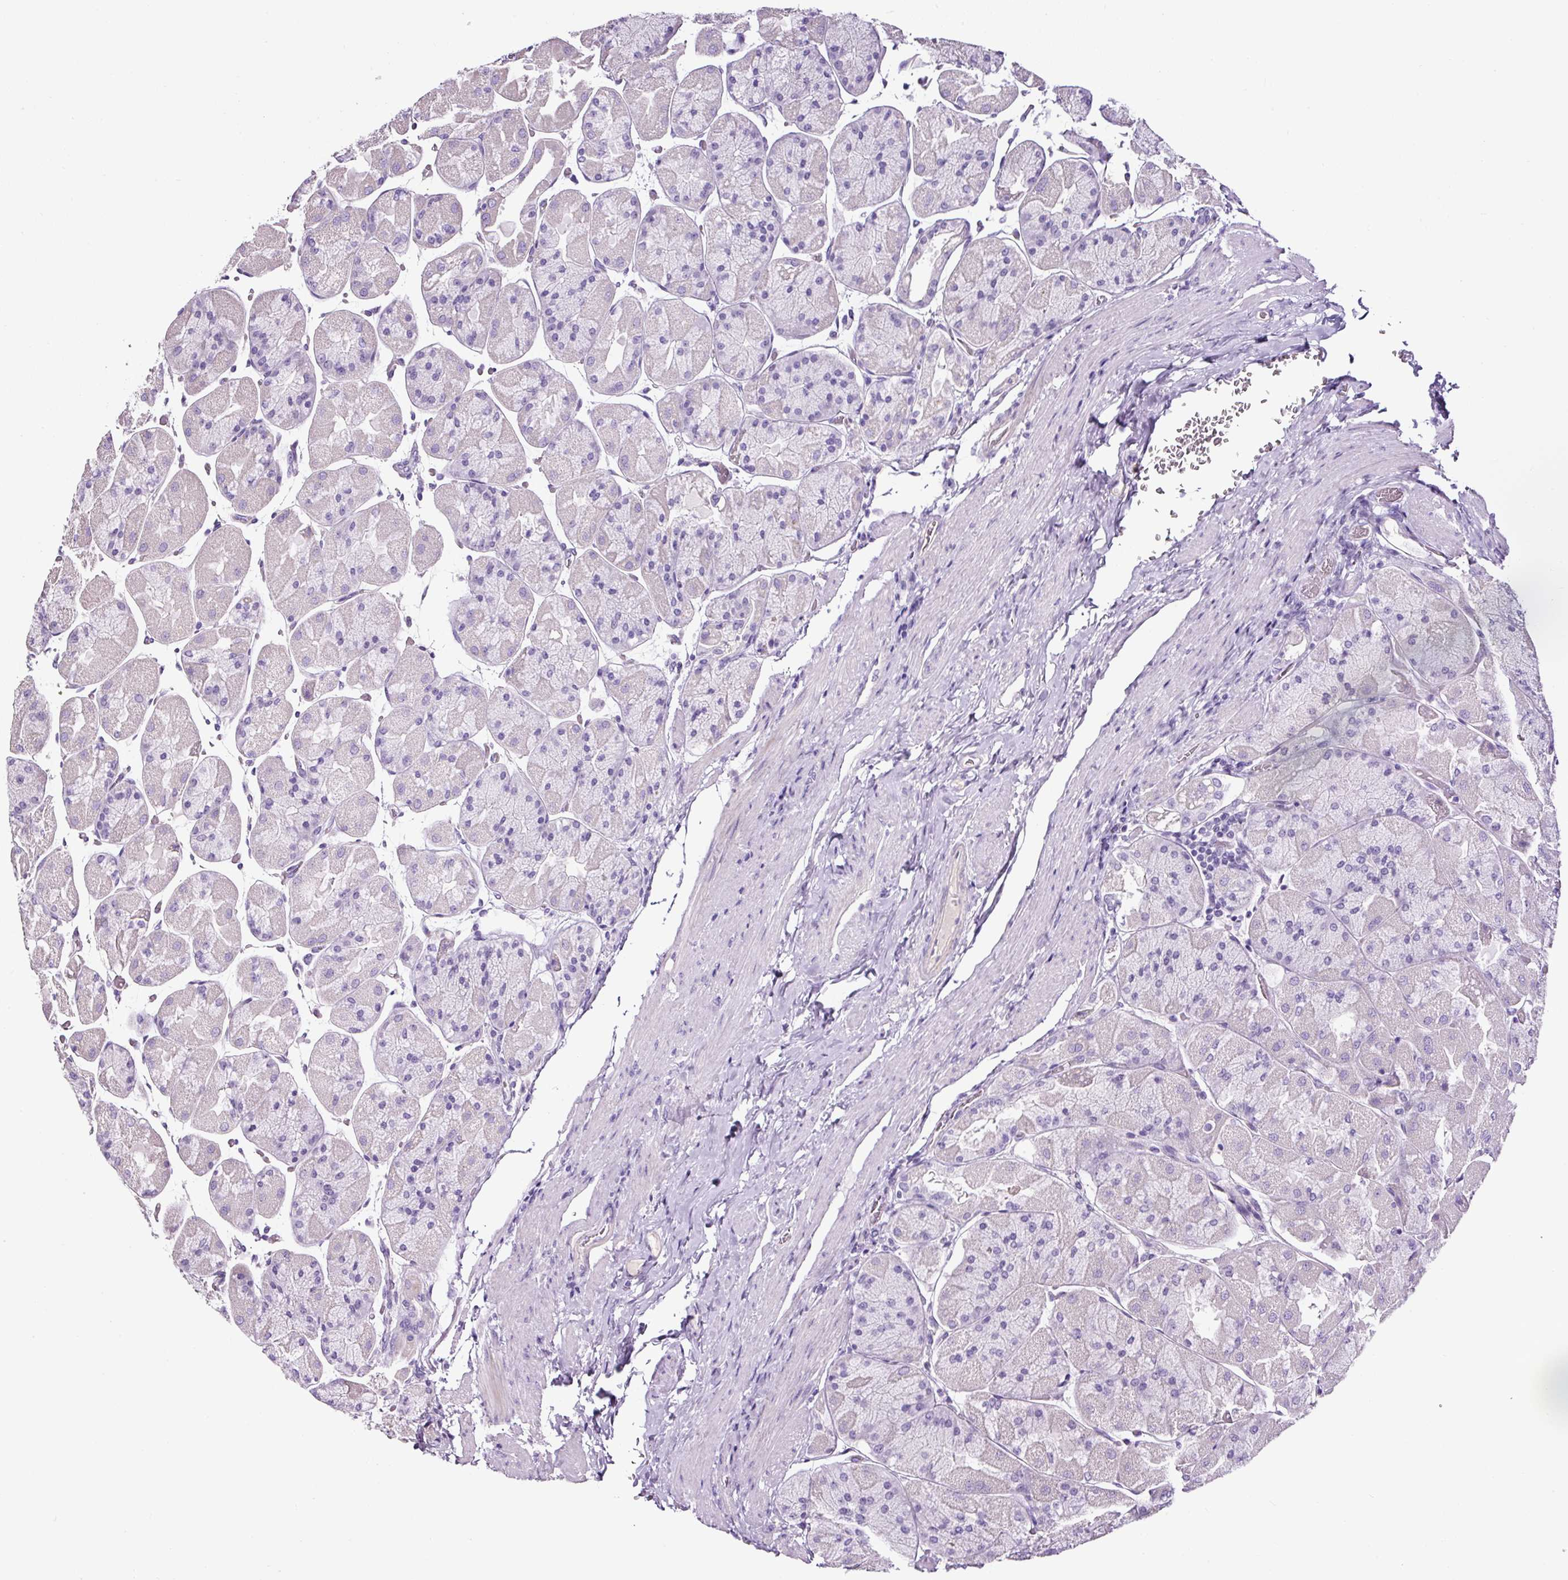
{"staining": {"intensity": "negative", "quantity": "none", "location": "none"}, "tissue": "stomach", "cell_type": "Glandular cells", "image_type": "normal", "snomed": [{"axis": "morphology", "description": "Normal tissue, NOS"}, {"axis": "topography", "description": "Stomach"}], "caption": "The histopathology image demonstrates no staining of glandular cells in benign stomach. (Stains: DAB (3,3'-diaminobenzidine) immunohistochemistry with hematoxylin counter stain, Microscopy: brightfield microscopy at high magnification).", "gene": "OR14A2", "patient": {"sex": "female", "age": 61}}